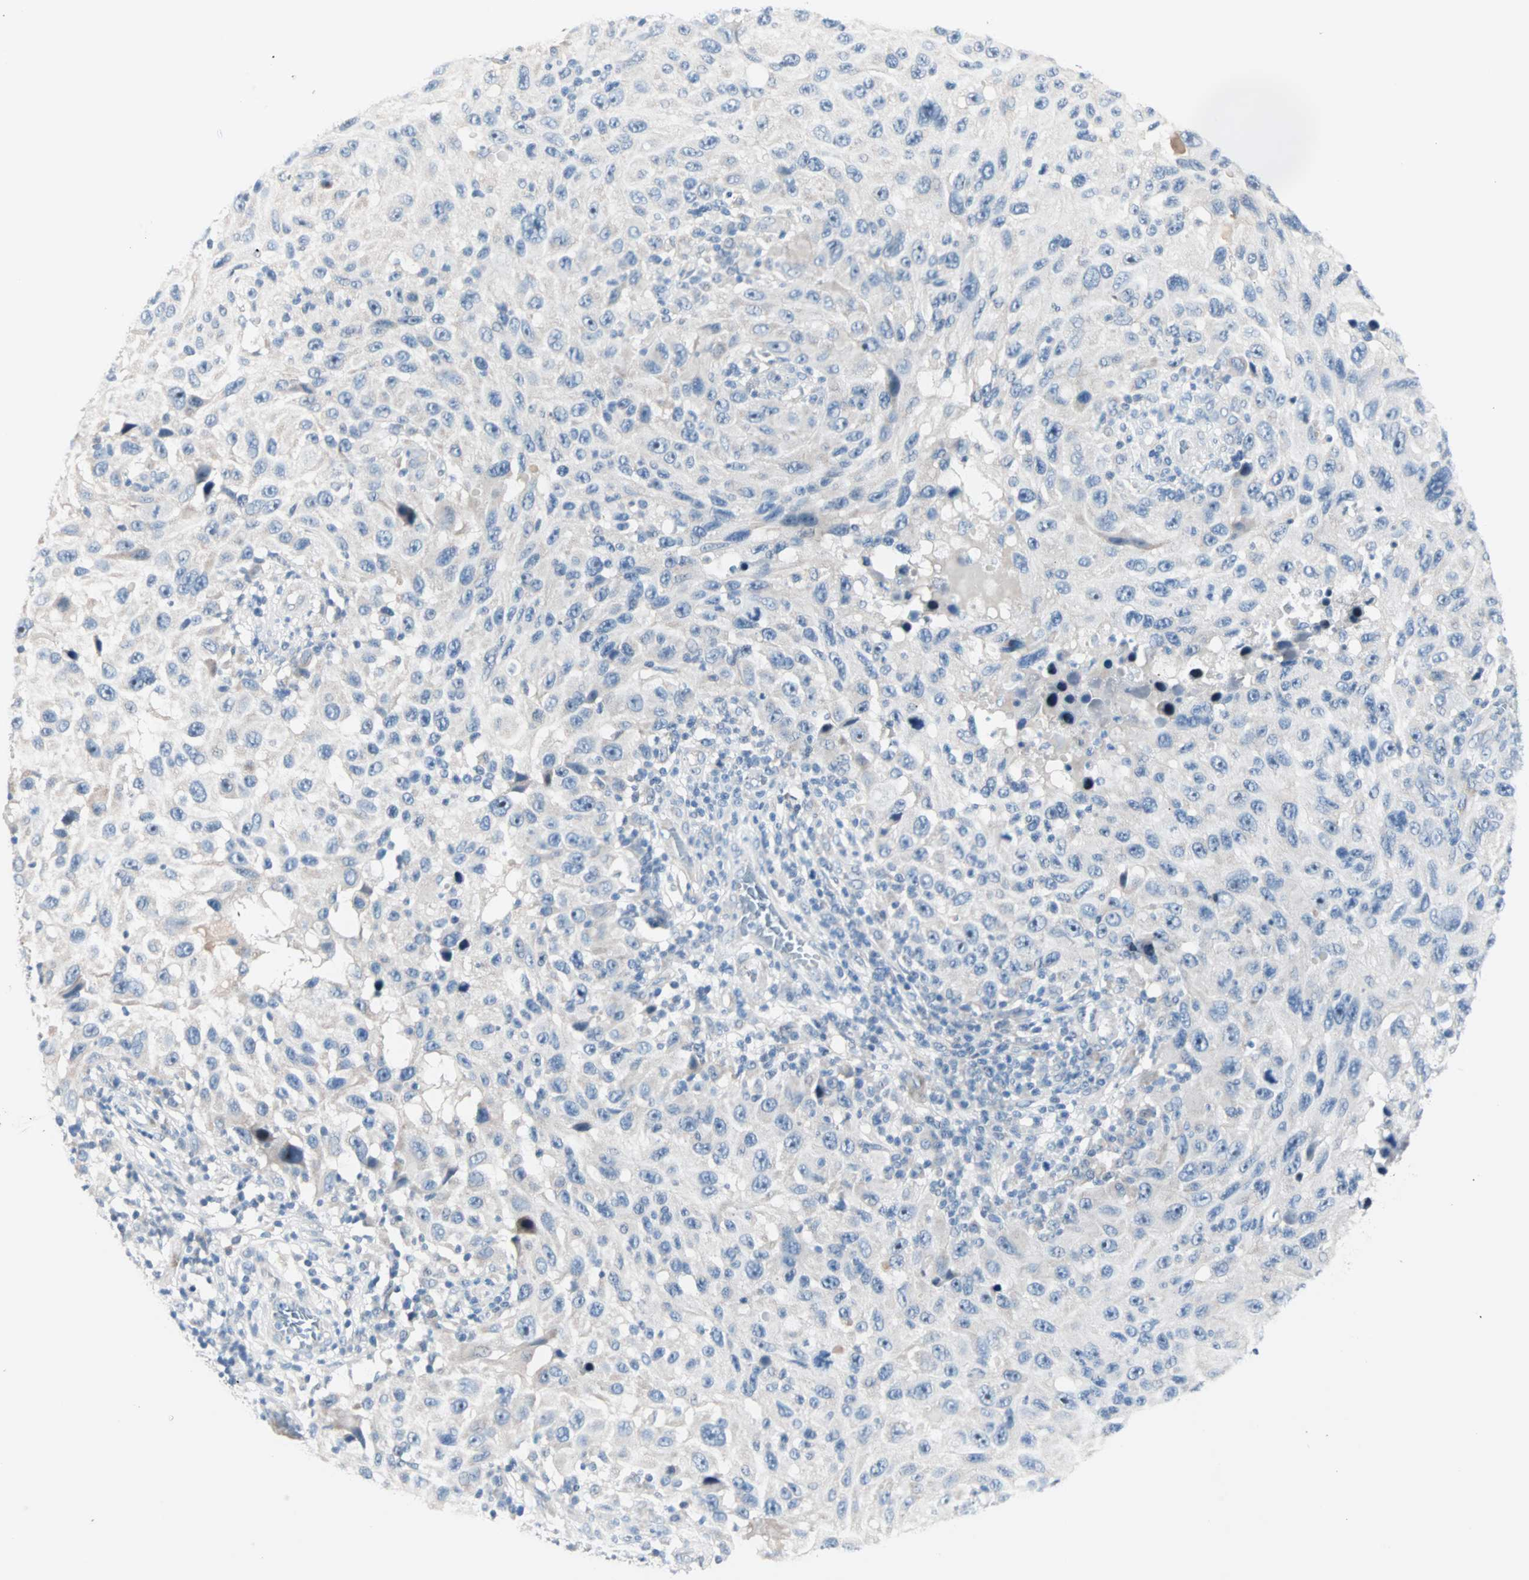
{"staining": {"intensity": "negative", "quantity": "none", "location": "none"}, "tissue": "melanoma", "cell_type": "Tumor cells", "image_type": "cancer", "snomed": [{"axis": "morphology", "description": "Malignant melanoma, NOS"}, {"axis": "topography", "description": "Skin"}], "caption": "Immunohistochemistry image of malignant melanoma stained for a protein (brown), which reveals no positivity in tumor cells.", "gene": "NEFH", "patient": {"sex": "male", "age": 53}}